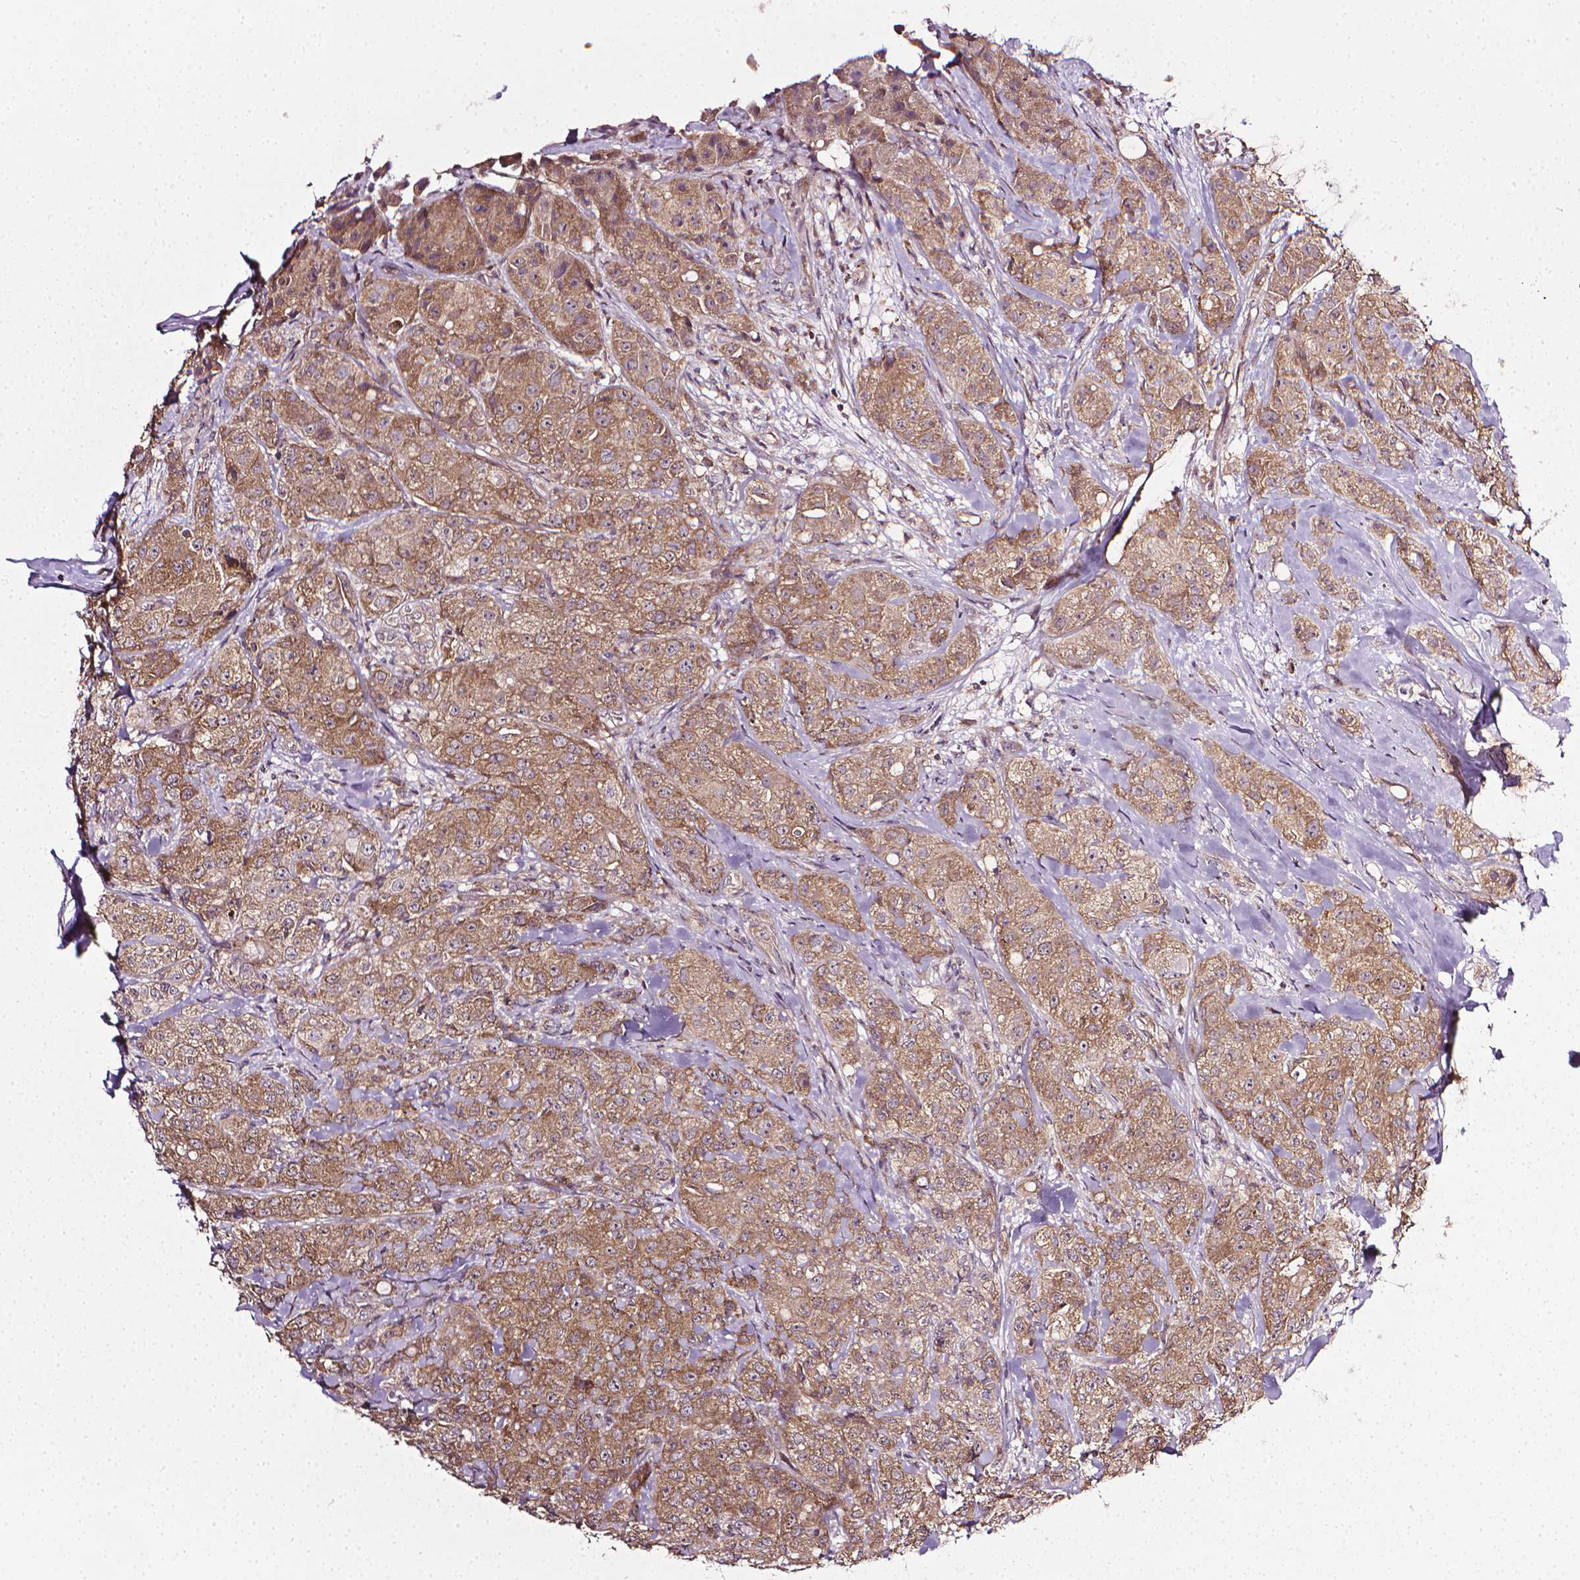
{"staining": {"intensity": "moderate", "quantity": ">75%", "location": "cytoplasmic/membranous"}, "tissue": "breast cancer", "cell_type": "Tumor cells", "image_type": "cancer", "snomed": [{"axis": "morphology", "description": "Duct carcinoma"}, {"axis": "topography", "description": "Breast"}], "caption": "This histopathology image reveals breast infiltrating ductal carcinoma stained with immunohistochemistry to label a protein in brown. The cytoplasmic/membranous of tumor cells show moderate positivity for the protein. Nuclei are counter-stained blue.", "gene": "PRAG1", "patient": {"sex": "female", "age": 43}}